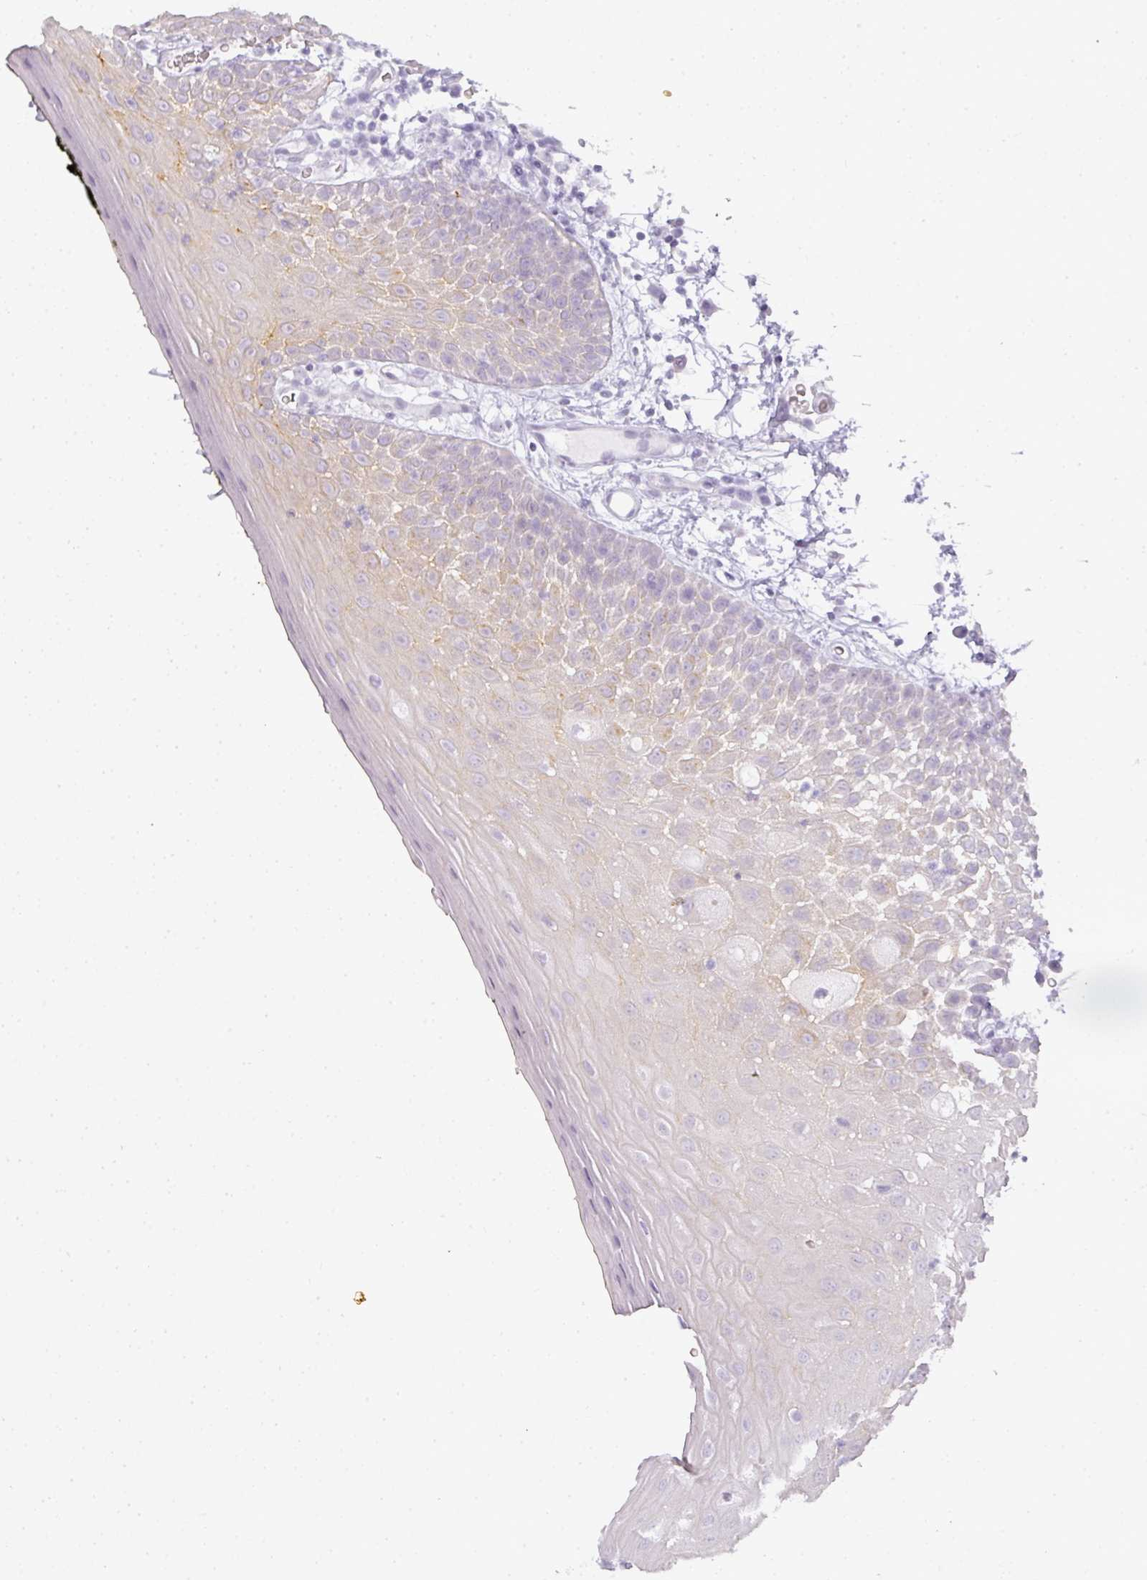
{"staining": {"intensity": "weak", "quantity": "25%-75%", "location": "cytoplasmic/membranous"}, "tissue": "oral mucosa", "cell_type": "Squamous epithelial cells", "image_type": "normal", "snomed": [{"axis": "morphology", "description": "Normal tissue, NOS"}, {"axis": "morphology", "description": "Squamous cell carcinoma, NOS"}, {"axis": "topography", "description": "Oral tissue"}, {"axis": "topography", "description": "Tounge, NOS"}, {"axis": "topography", "description": "Head-Neck"}], "caption": "Squamous epithelial cells demonstrate weak cytoplasmic/membranous staining in approximately 25%-75% of cells in unremarkable oral mucosa. The protein of interest is shown in brown color, while the nuclei are stained blue.", "gene": "RBMY1A1", "patient": {"sex": "male", "age": 76}}